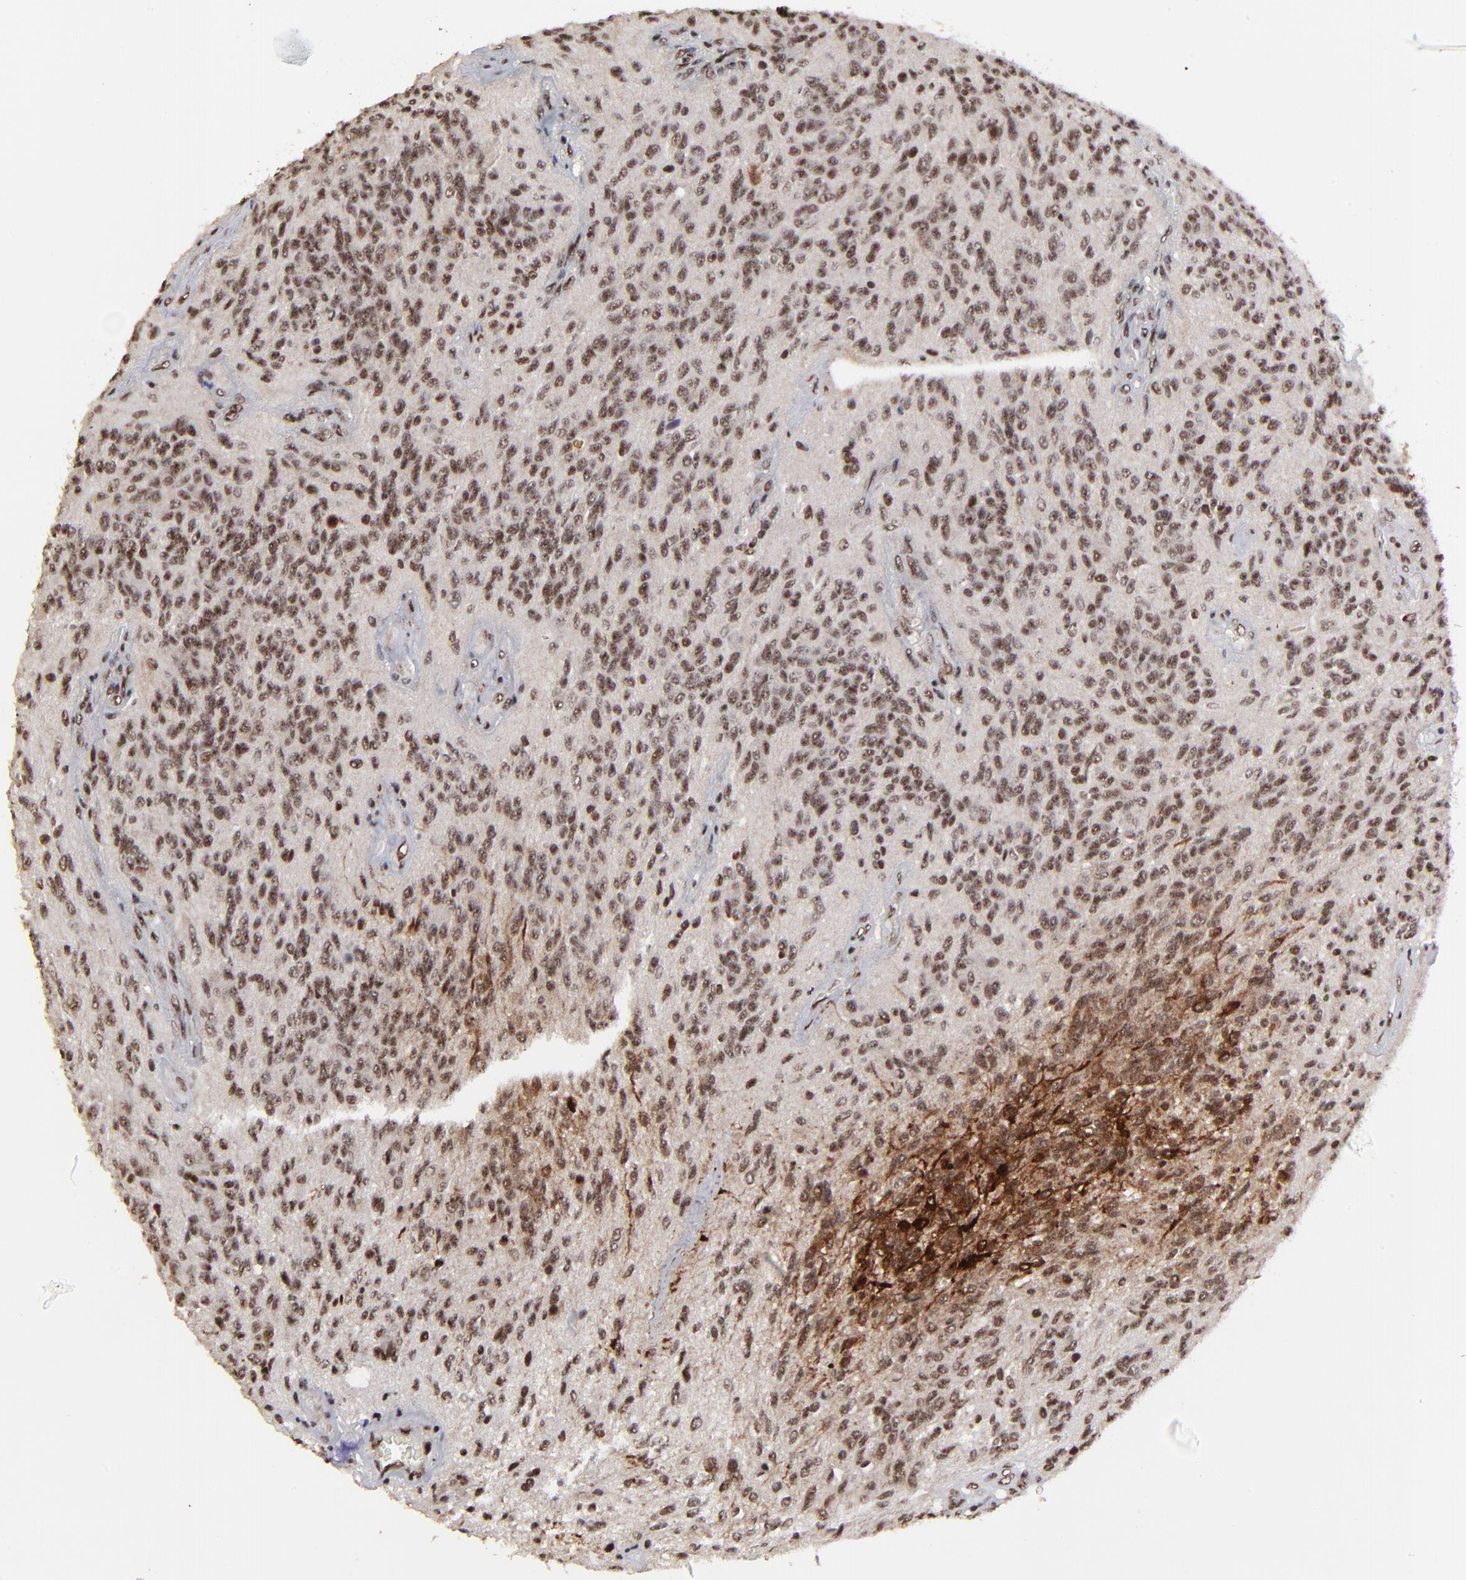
{"staining": {"intensity": "moderate", "quantity": ">75%", "location": "nuclear"}, "tissue": "glioma", "cell_type": "Tumor cells", "image_type": "cancer", "snomed": [{"axis": "morphology", "description": "Glioma, malignant, Low grade"}, {"axis": "topography", "description": "Brain"}], "caption": "The immunohistochemical stain labels moderate nuclear expression in tumor cells of malignant glioma (low-grade) tissue. (Brightfield microscopy of DAB IHC at high magnification).", "gene": "RBM22", "patient": {"sex": "female", "age": 15}}